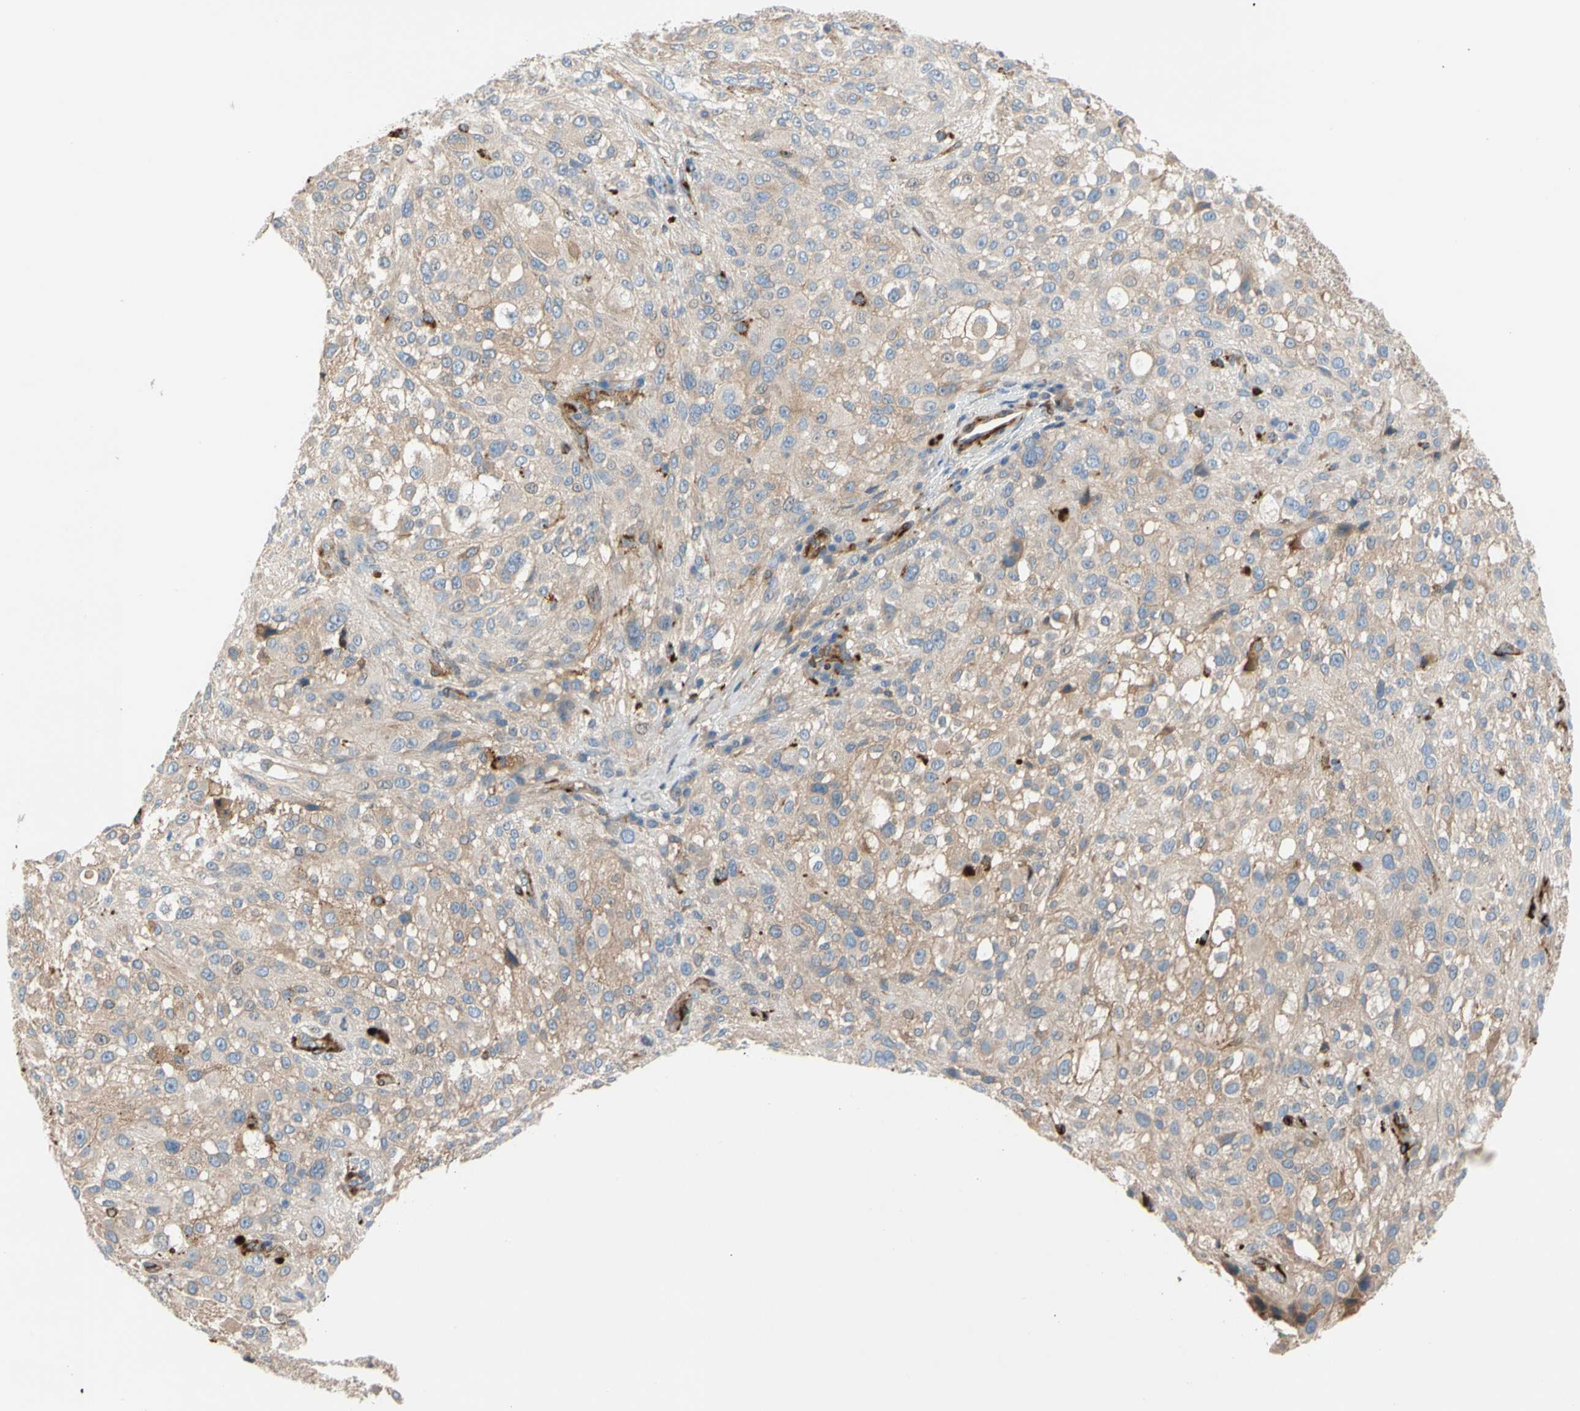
{"staining": {"intensity": "weak", "quantity": "25%-75%", "location": "cytoplasmic/membranous"}, "tissue": "melanoma", "cell_type": "Tumor cells", "image_type": "cancer", "snomed": [{"axis": "morphology", "description": "Necrosis, NOS"}, {"axis": "morphology", "description": "Malignant melanoma, NOS"}, {"axis": "topography", "description": "Skin"}], "caption": "The immunohistochemical stain shows weak cytoplasmic/membranous expression in tumor cells of melanoma tissue. (DAB (3,3'-diaminobenzidine) = brown stain, brightfield microscopy at high magnification).", "gene": "ENTREP3", "patient": {"sex": "female", "age": 87}}